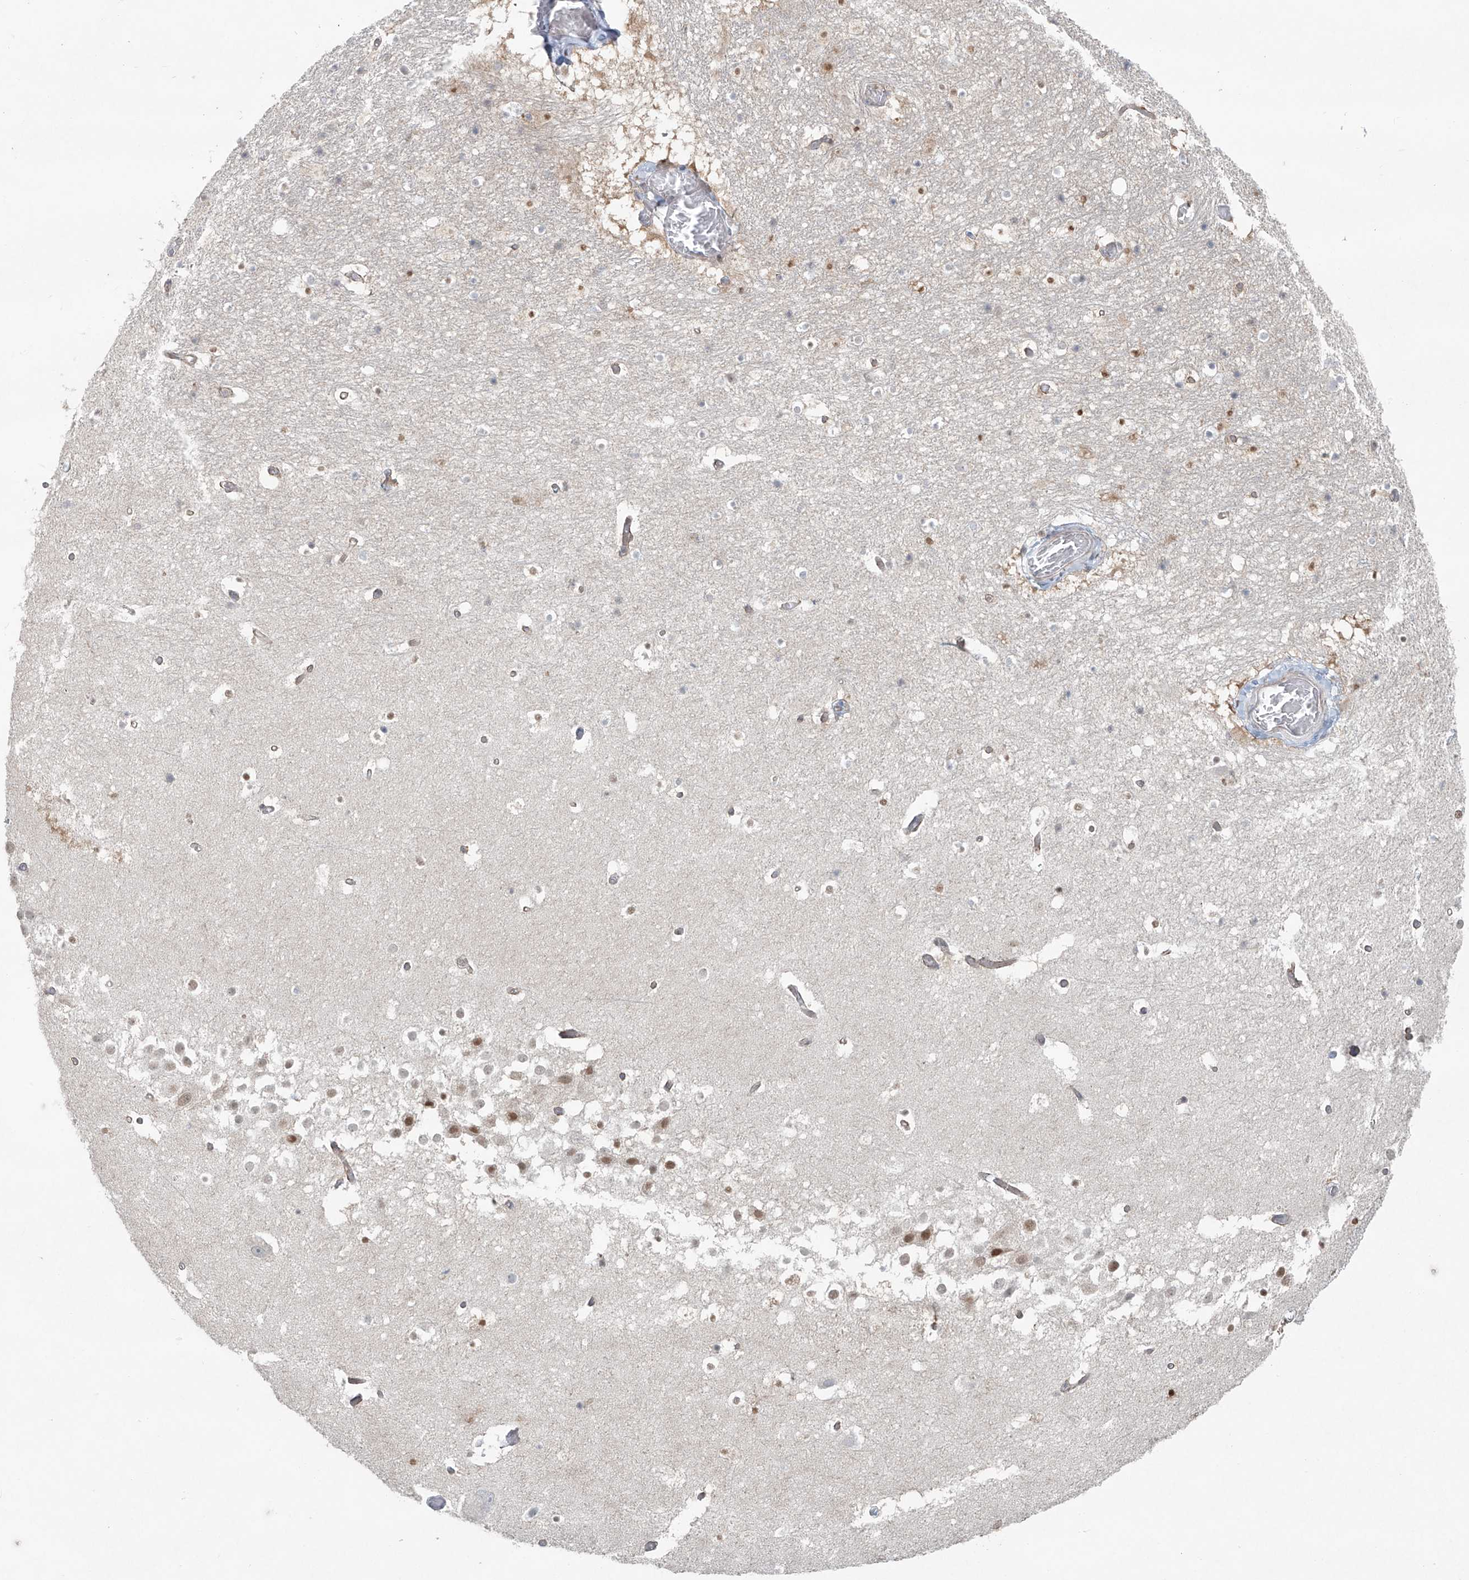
{"staining": {"intensity": "moderate", "quantity": "<25%", "location": "nuclear"}, "tissue": "hippocampus", "cell_type": "Glial cells", "image_type": "normal", "snomed": [{"axis": "morphology", "description": "Normal tissue, NOS"}, {"axis": "topography", "description": "Hippocampus"}], "caption": "A low amount of moderate nuclear expression is identified in about <25% of glial cells in normal hippocampus. (DAB (3,3'-diaminobenzidine) = brown stain, brightfield microscopy at high magnification).", "gene": "PPAT", "patient": {"sex": "female", "age": 52}}